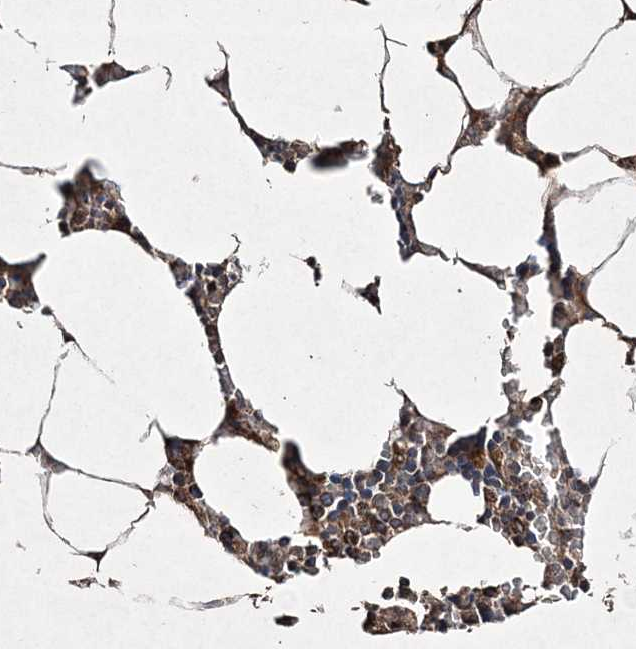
{"staining": {"intensity": "moderate", "quantity": "<25%", "location": "cytoplasmic/membranous"}, "tissue": "bone marrow", "cell_type": "Hematopoietic cells", "image_type": "normal", "snomed": [{"axis": "morphology", "description": "Normal tissue, NOS"}, {"axis": "topography", "description": "Bone marrow"}], "caption": "This image exhibits unremarkable bone marrow stained with IHC to label a protein in brown. The cytoplasmic/membranous of hematopoietic cells show moderate positivity for the protein. Nuclei are counter-stained blue.", "gene": "GRSF1", "patient": {"sex": "male", "age": 70}}